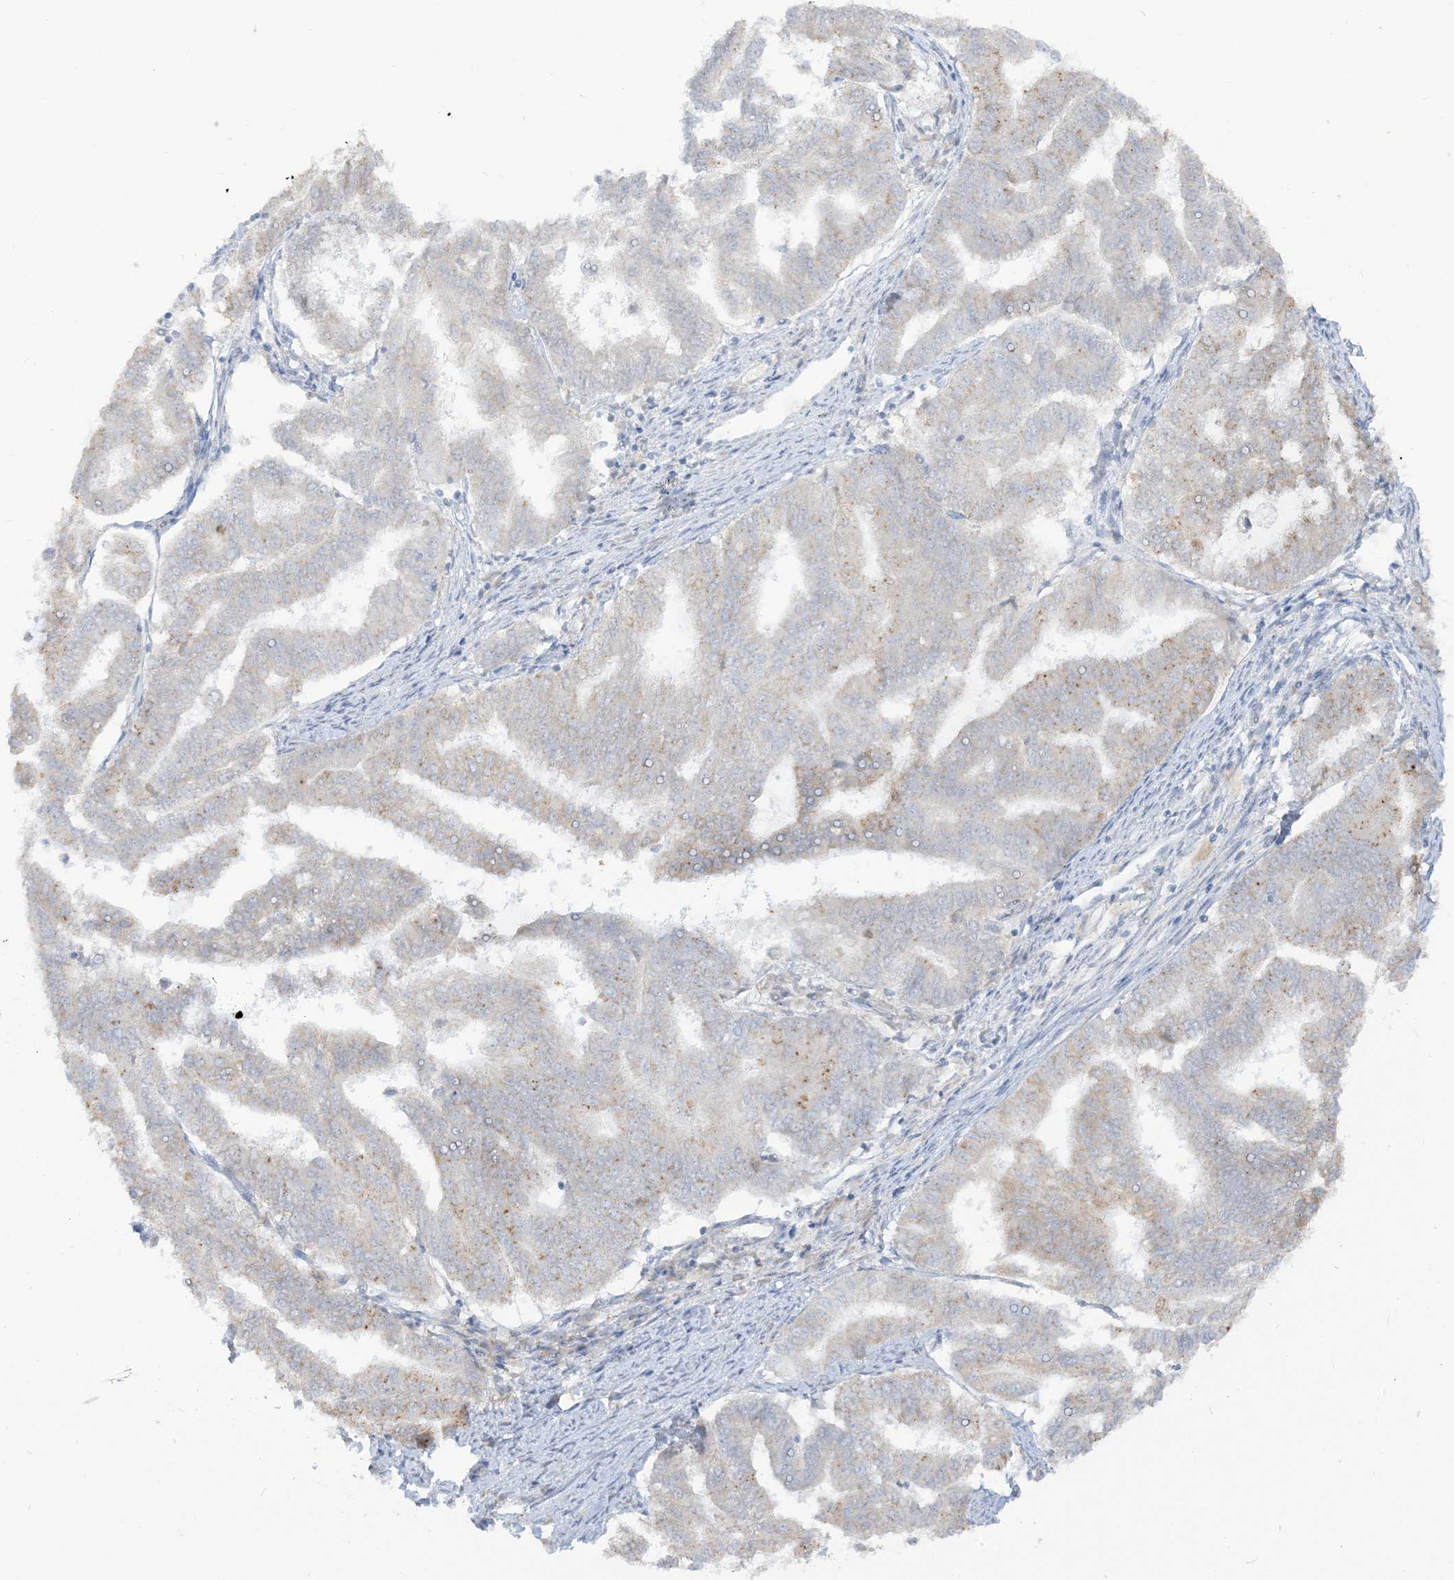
{"staining": {"intensity": "weak", "quantity": "<25%", "location": "cytoplasmic/membranous"}, "tissue": "endometrial cancer", "cell_type": "Tumor cells", "image_type": "cancer", "snomed": [{"axis": "morphology", "description": "Adenocarcinoma, NOS"}, {"axis": "topography", "description": "Endometrium"}], "caption": "Histopathology image shows no significant protein expression in tumor cells of endometrial adenocarcinoma. Nuclei are stained in blue.", "gene": "LOXL3", "patient": {"sex": "female", "age": 79}}